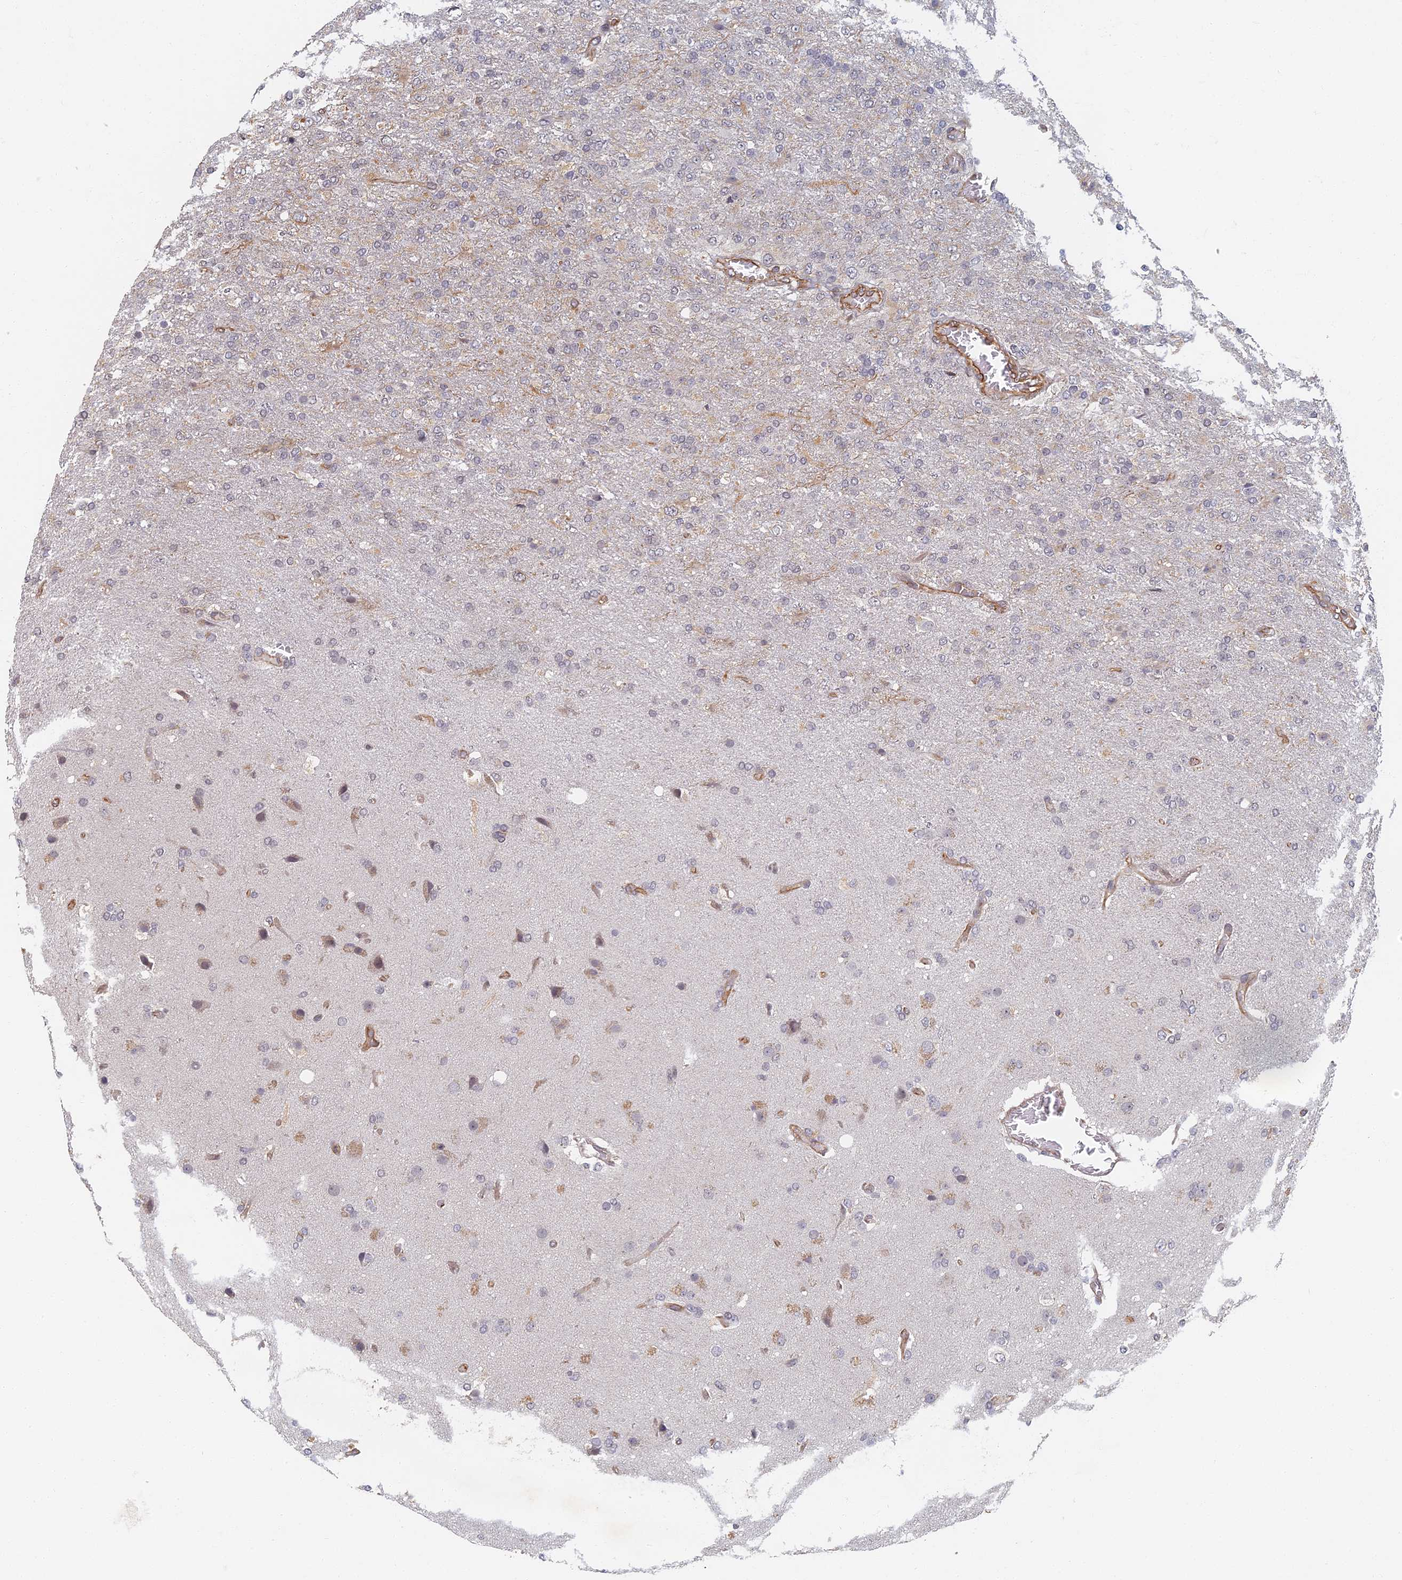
{"staining": {"intensity": "negative", "quantity": "none", "location": "none"}, "tissue": "glioma", "cell_type": "Tumor cells", "image_type": "cancer", "snomed": [{"axis": "morphology", "description": "Glioma, malignant, High grade"}, {"axis": "topography", "description": "Brain"}], "caption": "Glioma was stained to show a protein in brown. There is no significant staining in tumor cells.", "gene": "ABCB10", "patient": {"sex": "female", "age": 74}}